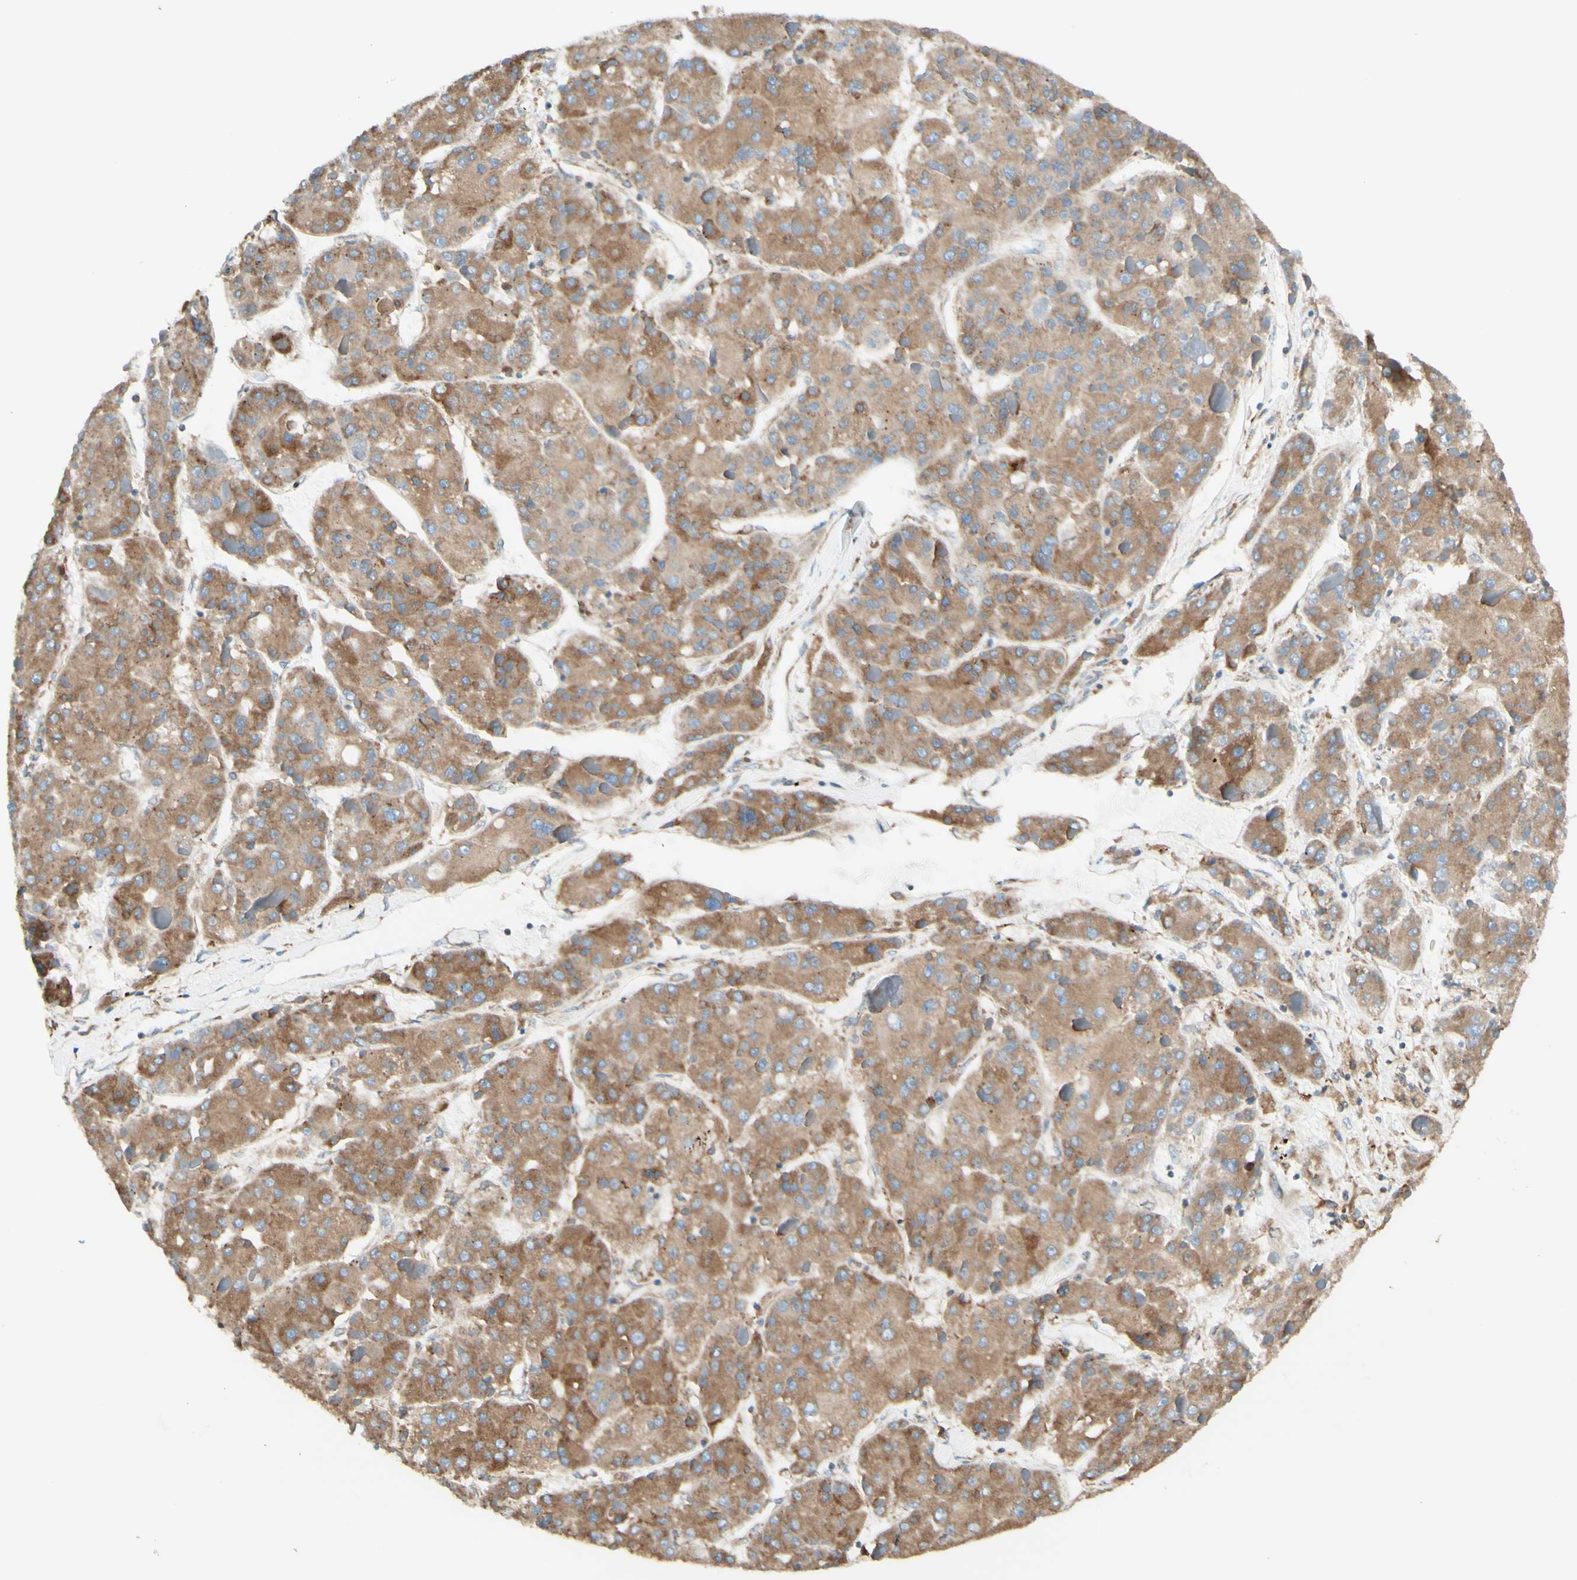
{"staining": {"intensity": "moderate", "quantity": ">75%", "location": "cytoplasmic/membranous"}, "tissue": "liver cancer", "cell_type": "Tumor cells", "image_type": "cancer", "snomed": [{"axis": "morphology", "description": "Carcinoma, Hepatocellular, NOS"}, {"axis": "topography", "description": "Liver"}], "caption": "This is a photomicrograph of immunohistochemistry (IHC) staining of hepatocellular carcinoma (liver), which shows moderate staining in the cytoplasmic/membranous of tumor cells.", "gene": "DNAJB11", "patient": {"sex": "female", "age": 73}}